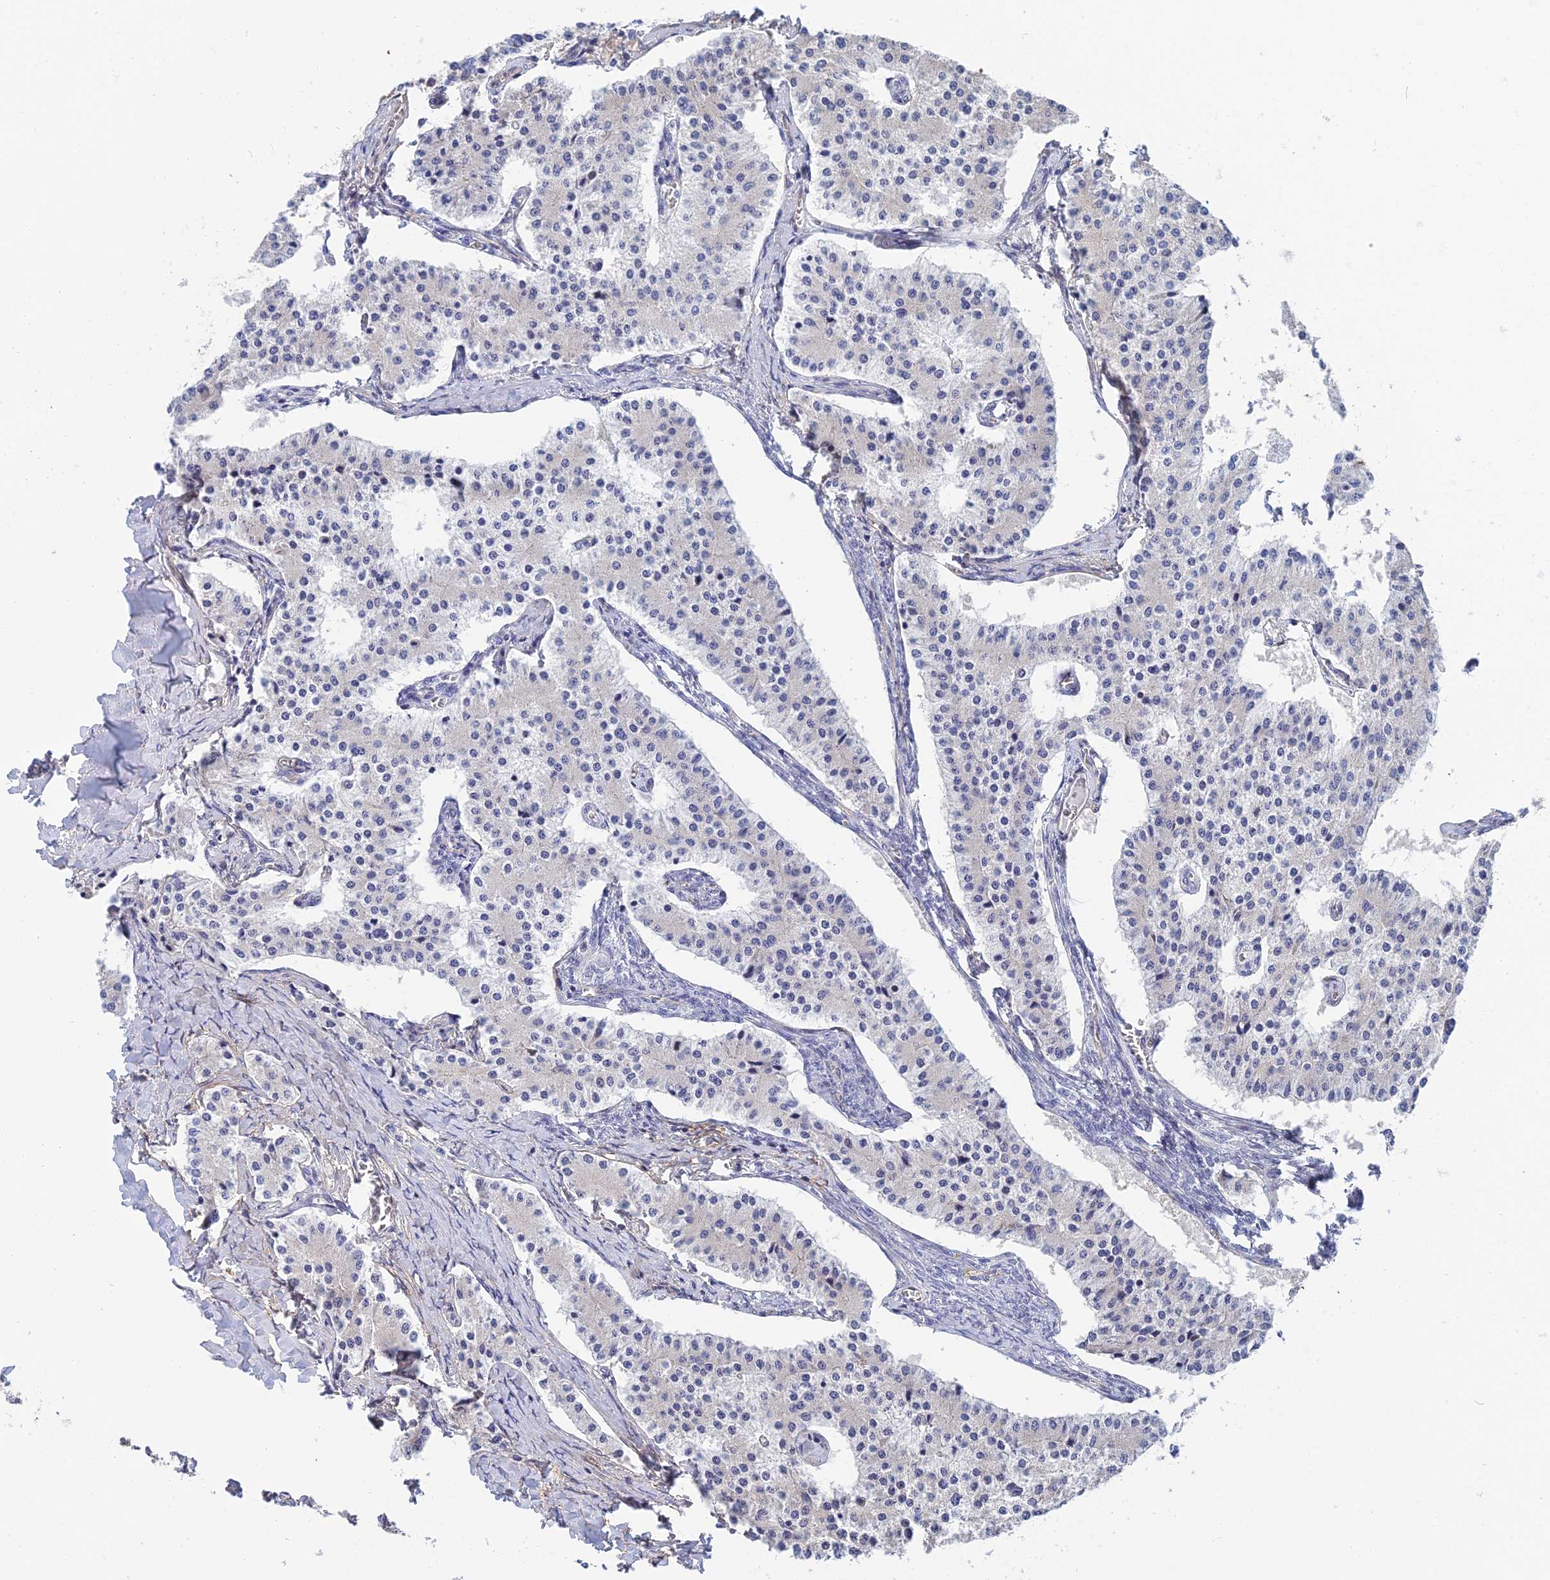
{"staining": {"intensity": "negative", "quantity": "none", "location": "none"}, "tissue": "carcinoid", "cell_type": "Tumor cells", "image_type": "cancer", "snomed": [{"axis": "morphology", "description": "Carcinoid, malignant, NOS"}, {"axis": "topography", "description": "Colon"}], "caption": "The immunohistochemistry micrograph has no significant positivity in tumor cells of carcinoid tissue.", "gene": "TRIM43B", "patient": {"sex": "female", "age": 52}}